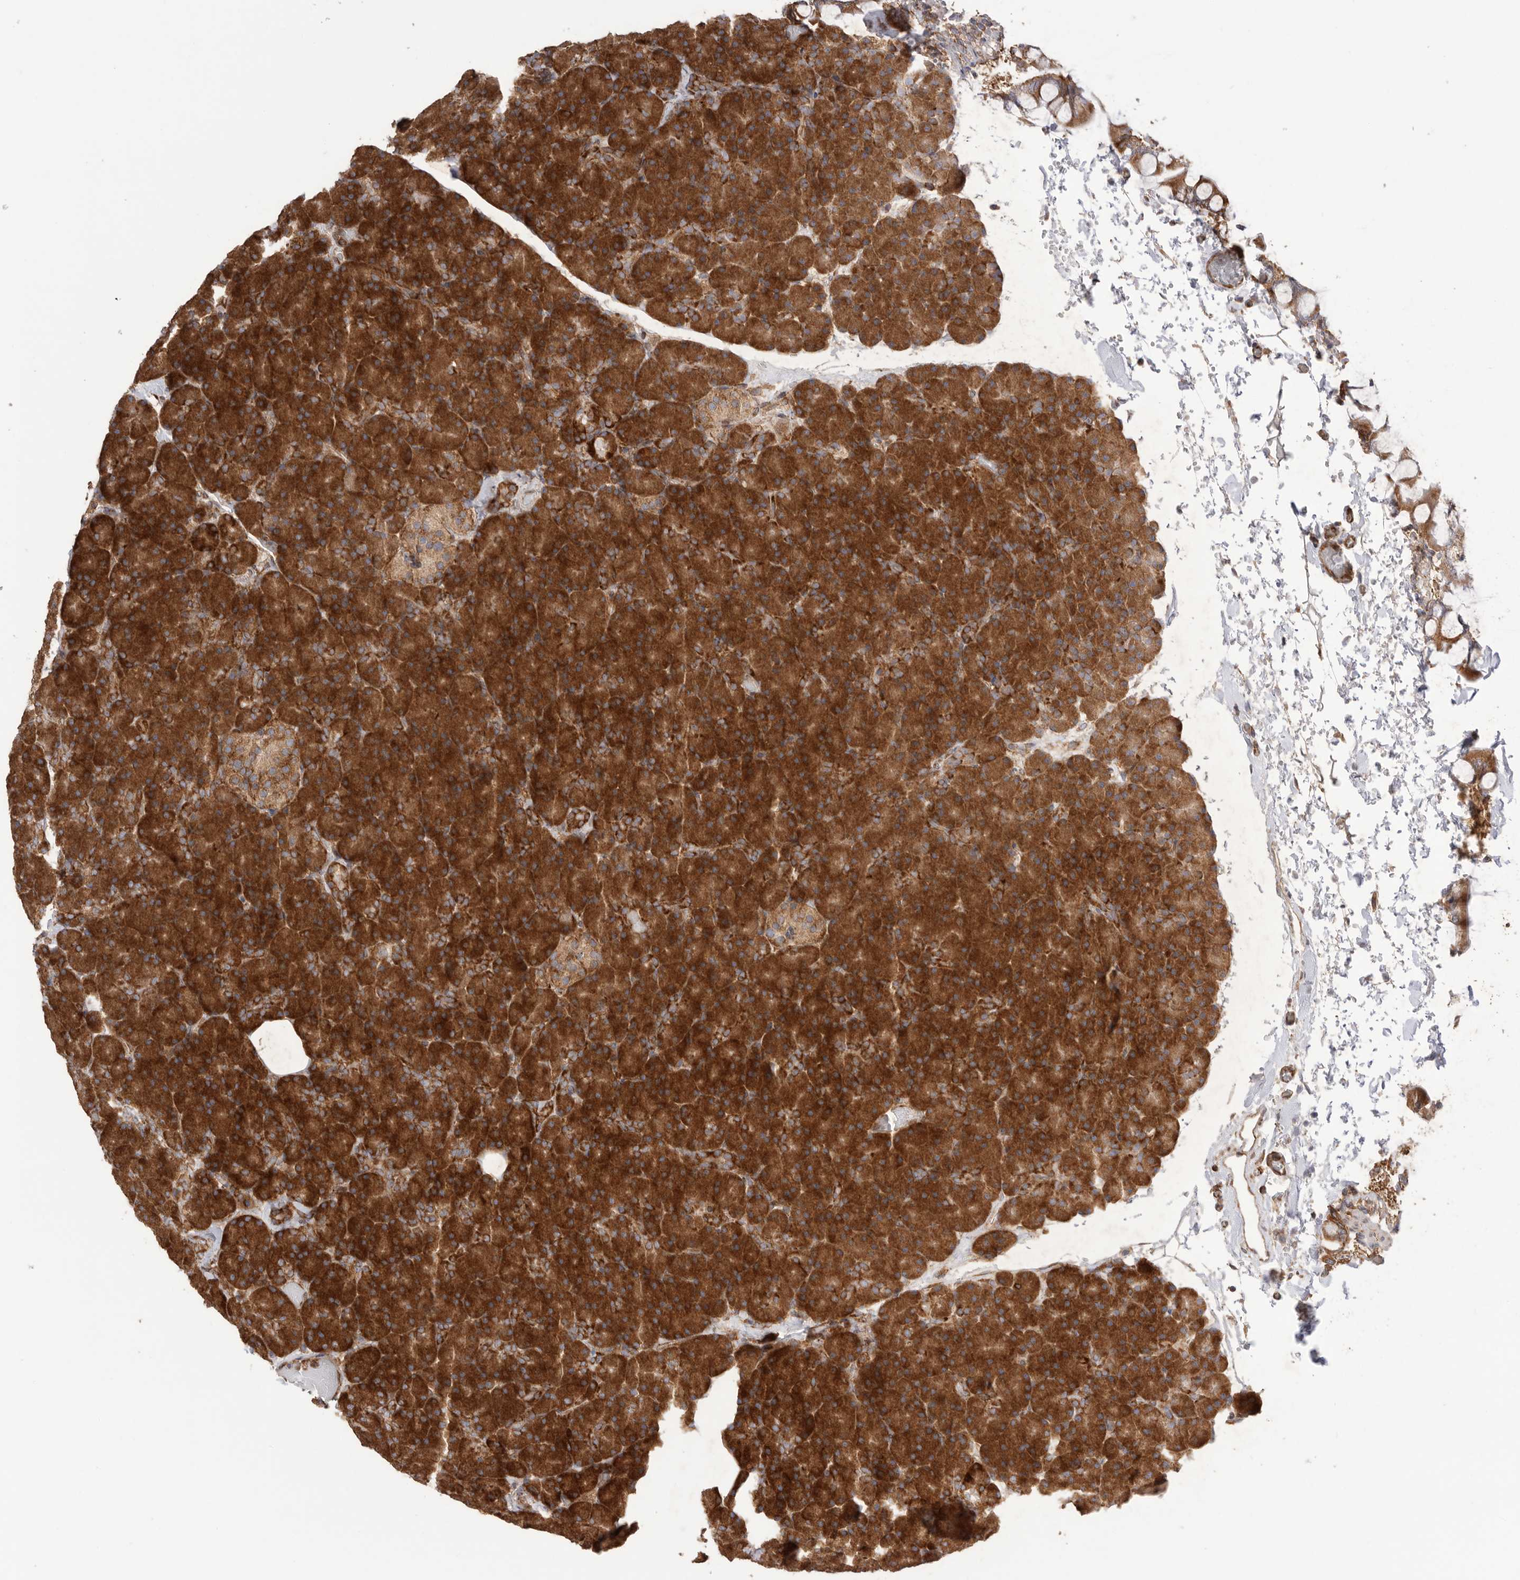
{"staining": {"intensity": "strong", "quantity": ">75%", "location": "cytoplasmic/membranous"}, "tissue": "pancreas", "cell_type": "Exocrine glandular cells", "image_type": "normal", "snomed": [{"axis": "morphology", "description": "Normal tissue, NOS"}, {"axis": "topography", "description": "Pancreas"}], "caption": "This micrograph reveals immunohistochemistry staining of normal pancreas, with high strong cytoplasmic/membranous staining in about >75% of exocrine glandular cells.", "gene": "SERBP1", "patient": {"sex": "female", "age": 43}}